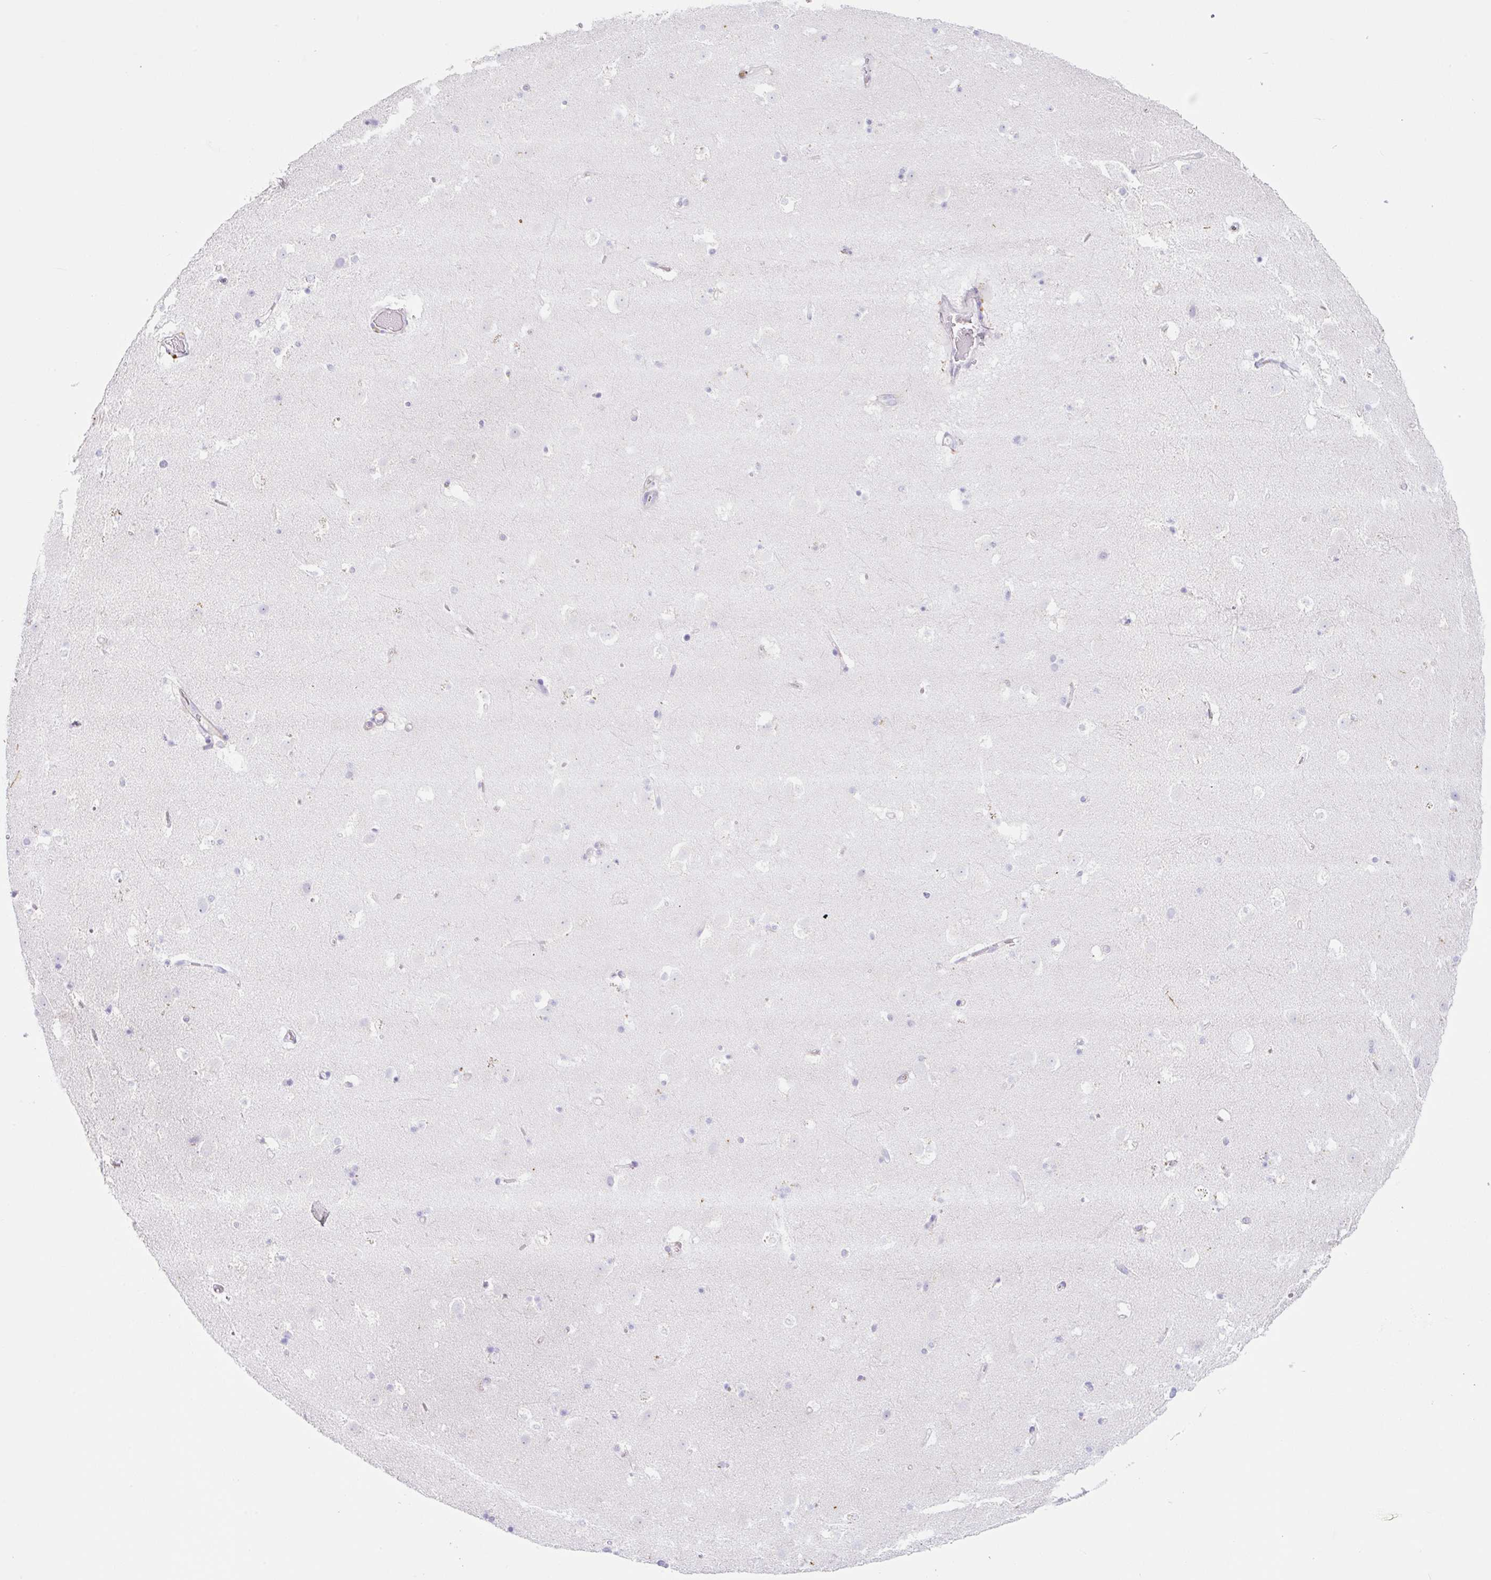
{"staining": {"intensity": "negative", "quantity": "none", "location": "none"}, "tissue": "caudate", "cell_type": "Glial cells", "image_type": "normal", "snomed": [{"axis": "morphology", "description": "Normal tissue, NOS"}, {"axis": "topography", "description": "Lateral ventricle wall"}], "caption": "Immunohistochemistry of normal human caudate reveals no staining in glial cells.", "gene": "DKK4", "patient": {"sex": "male", "age": 37}}